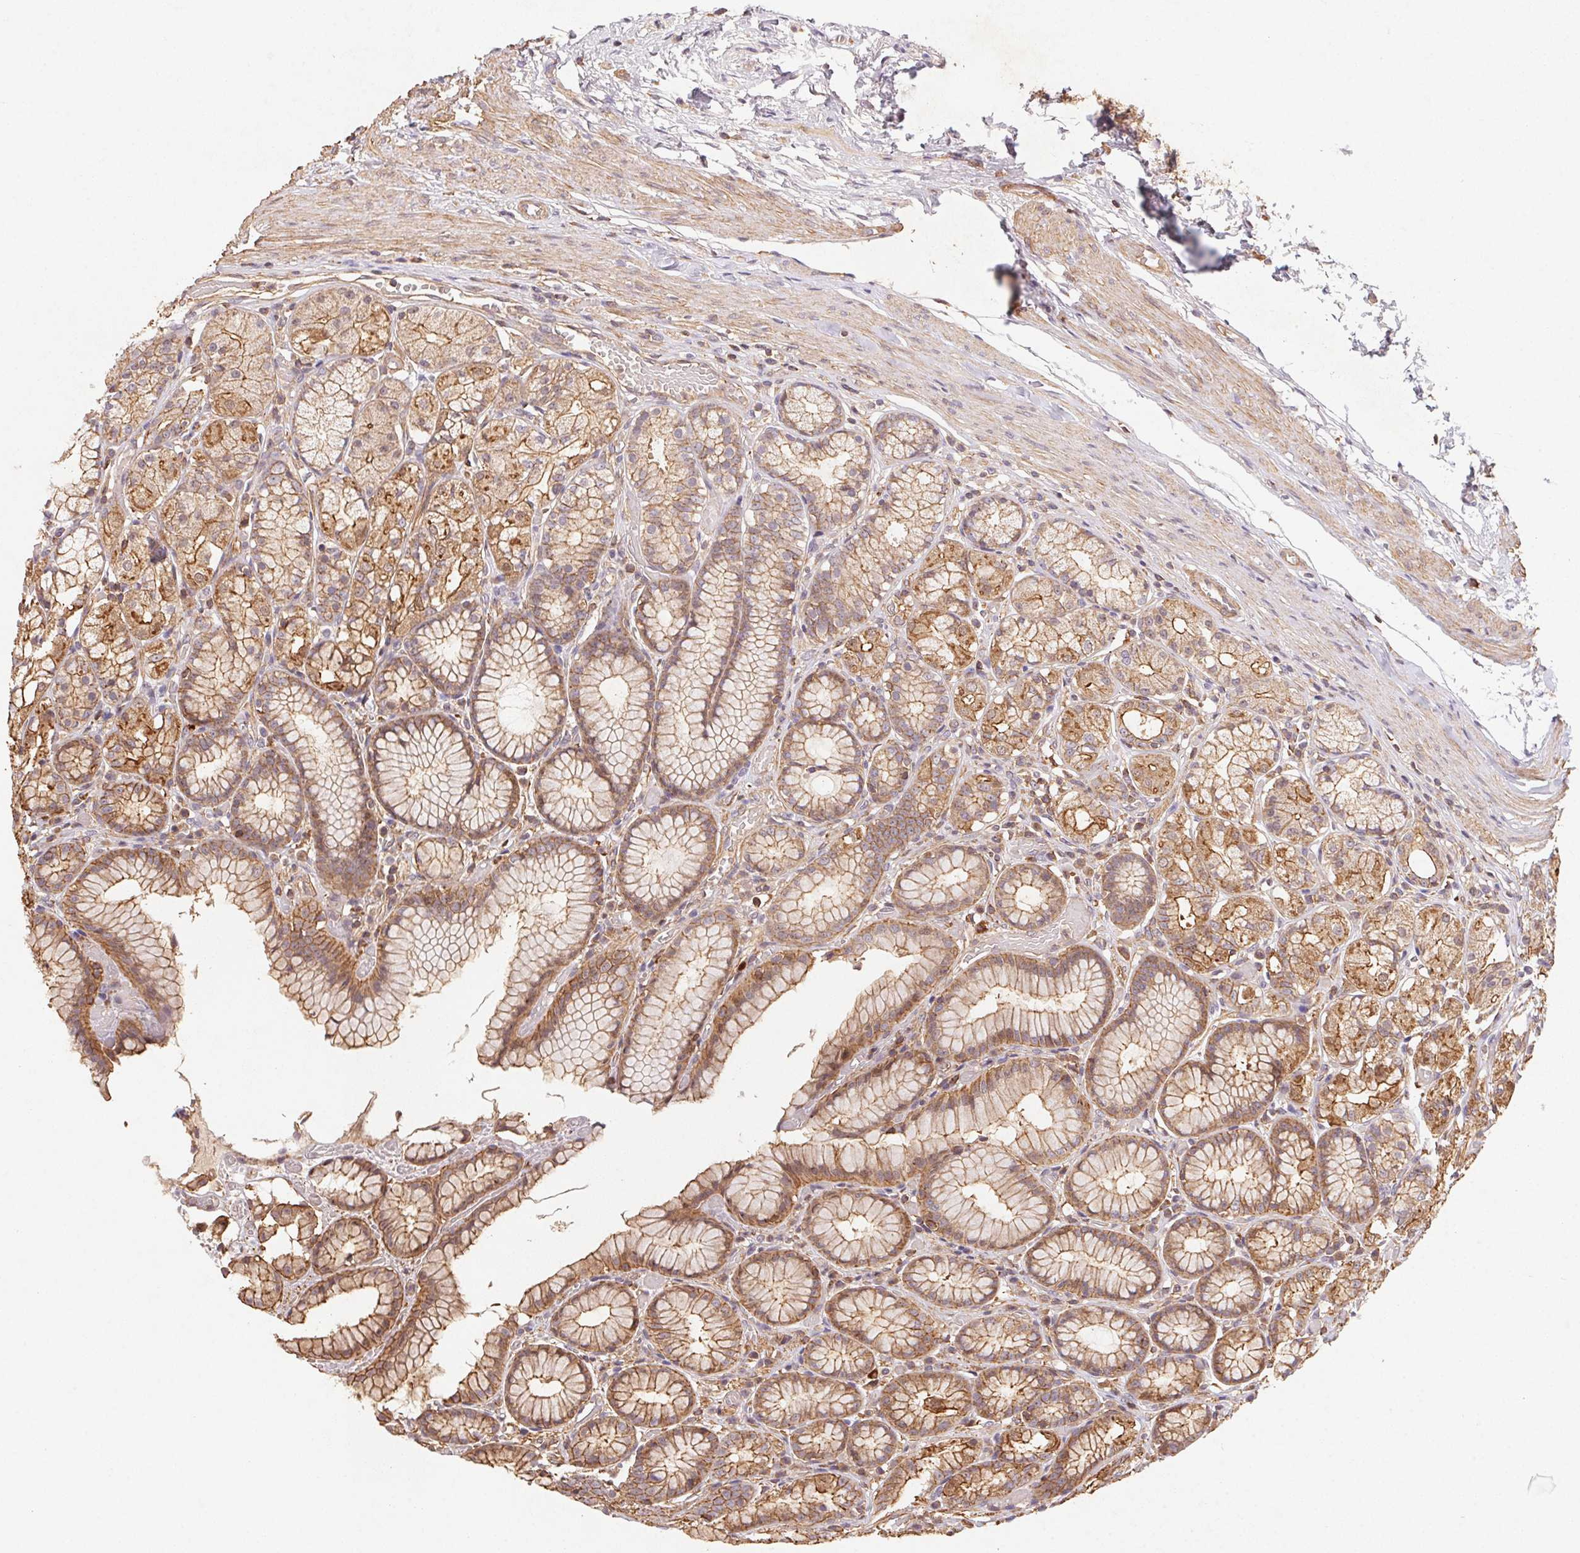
{"staining": {"intensity": "moderate", "quantity": ">75%", "location": "cytoplasmic/membranous"}, "tissue": "stomach", "cell_type": "Glandular cells", "image_type": "normal", "snomed": [{"axis": "morphology", "description": "Normal tissue, NOS"}, {"axis": "topography", "description": "Stomach"}], "caption": "Immunohistochemistry (IHC) image of benign stomach: human stomach stained using immunohistochemistry (IHC) exhibits medium levels of moderate protein expression localized specifically in the cytoplasmic/membranous of glandular cells, appearing as a cytoplasmic/membranous brown color.", "gene": "ATG10", "patient": {"sex": "male", "age": 70}}